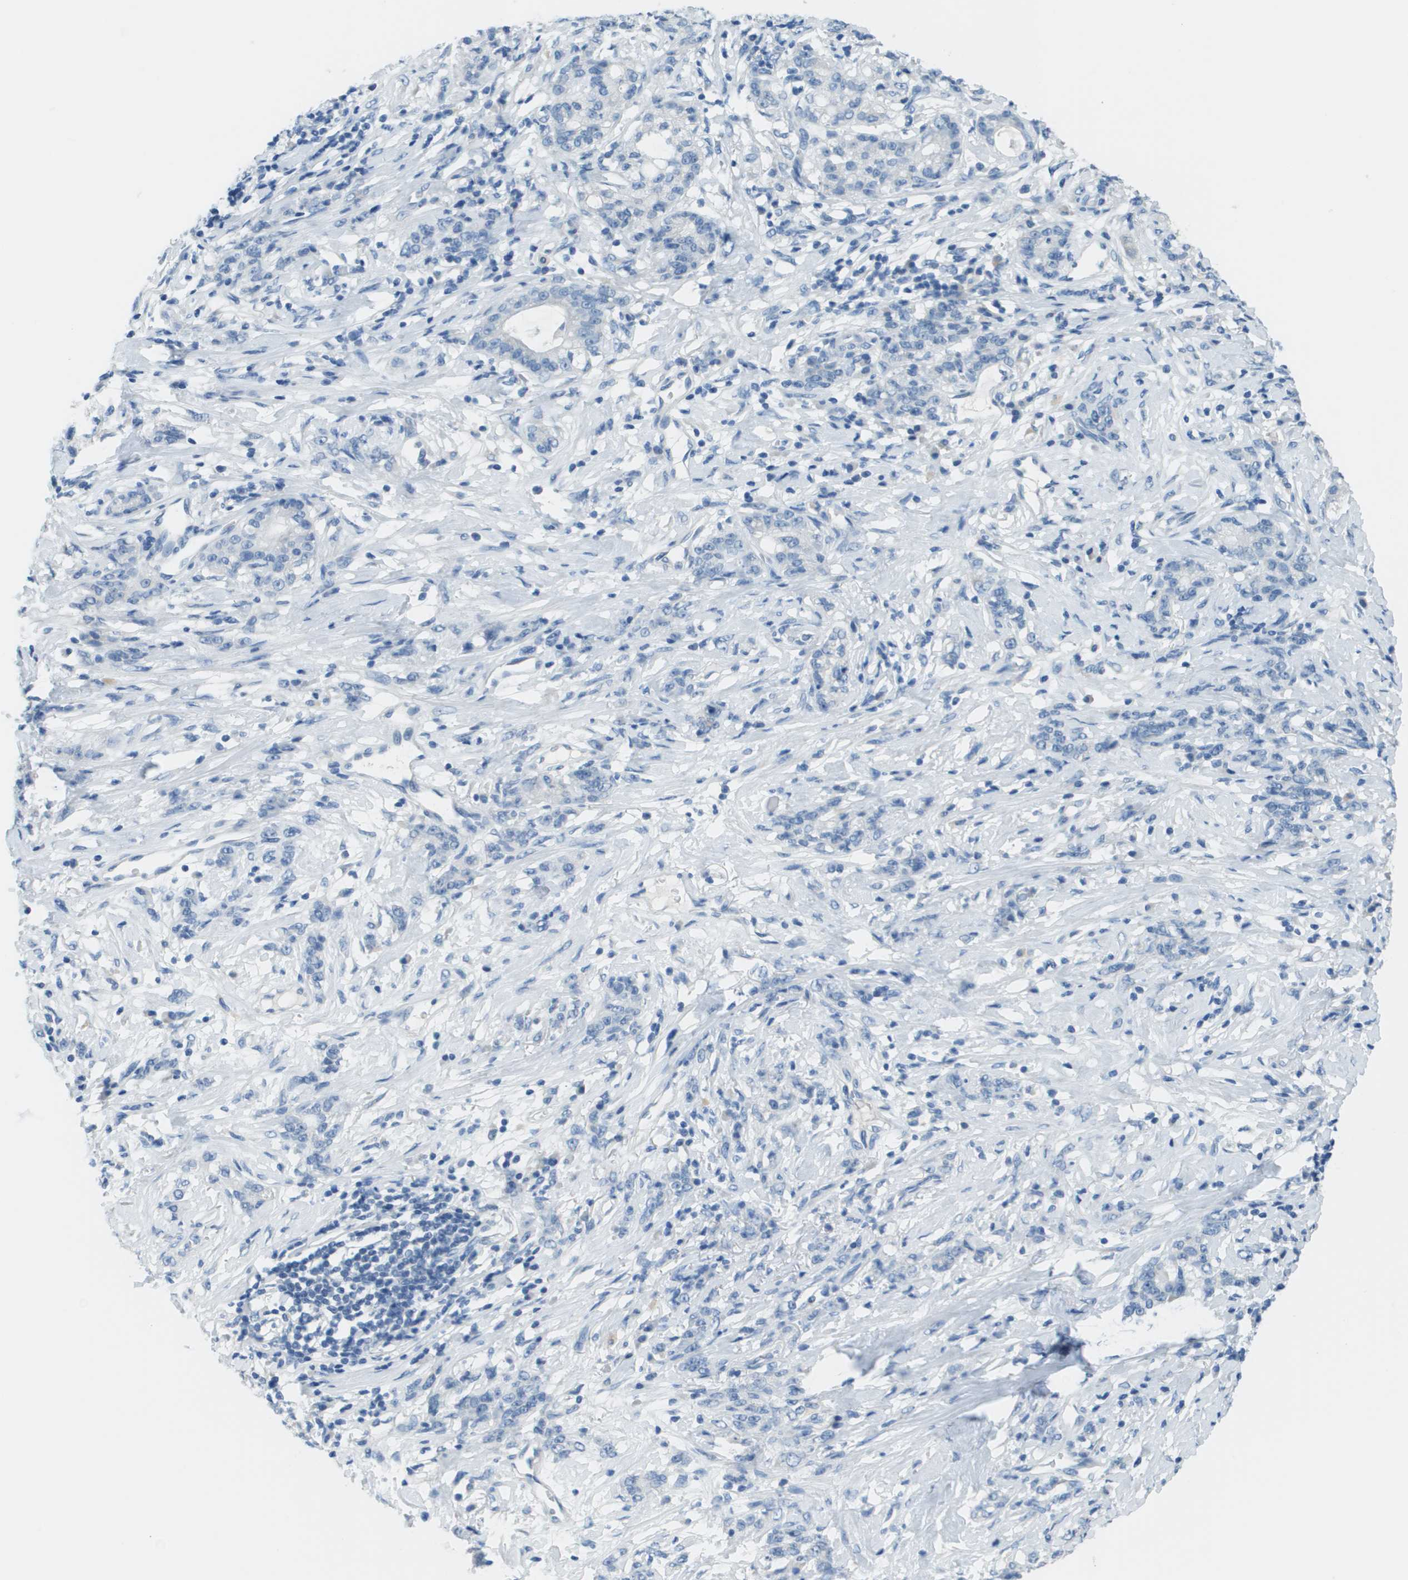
{"staining": {"intensity": "negative", "quantity": "none", "location": "none"}, "tissue": "stomach cancer", "cell_type": "Tumor cells", "image_type": "cancer", "snomed": [{"axis": "morphology", "description": "Adenocarcinoma, NOS"}, {"axis": "topography", "description": "Stomach, lower"}], "caption": "High power microscopy histopathology image of an immunohistochemistry (IHC) histopathology image of stomach cancer, revealing no significant positivity in tumor cells.", "gene": "PTGDR2", "patient": {"sex": "male", "age": 88}}